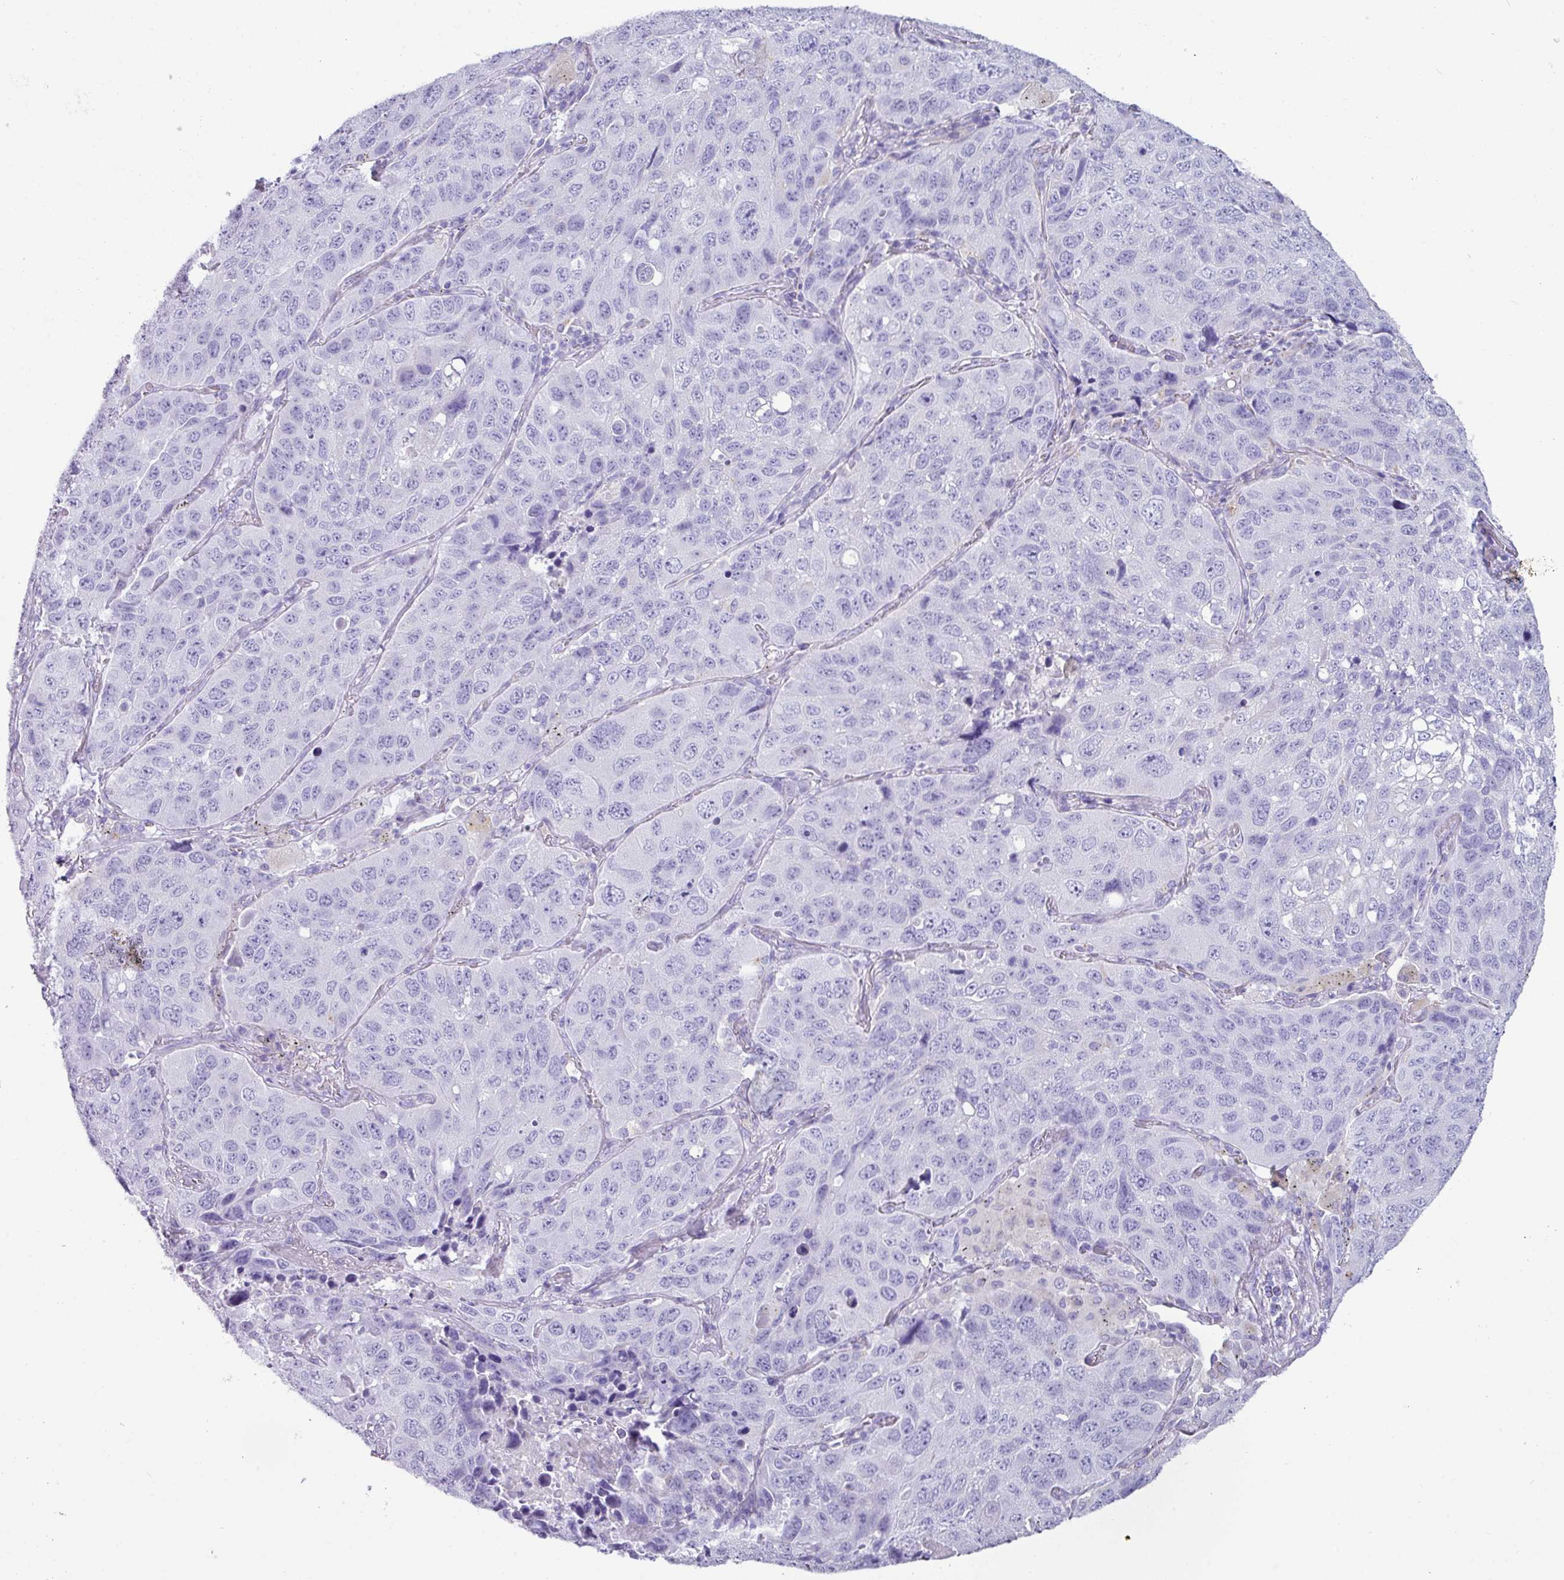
{"staining": {"intensity": "negative", "quantity": "none", "location": "none"}, "tissue": "lung cancer", "cell_type": "Tumor cells", "image_type": "cancer", "snomed": [{"axis": "morphology", "description": "Squamous cell carcinoma, NOS"}, {"axis": "topography", "description": "Lung"}], "caption": "Lung squamous cell carcinoma was stained to show a protein in brown. There is no significant expression in tumor cells. (Brightfield microscopy of DAB (3,3'-diaminobenzidine) immunohistochemistry (IHC) at high magnification).", "gene": "NCCRP1", "patient": {"sex": "male", "age": 60}}